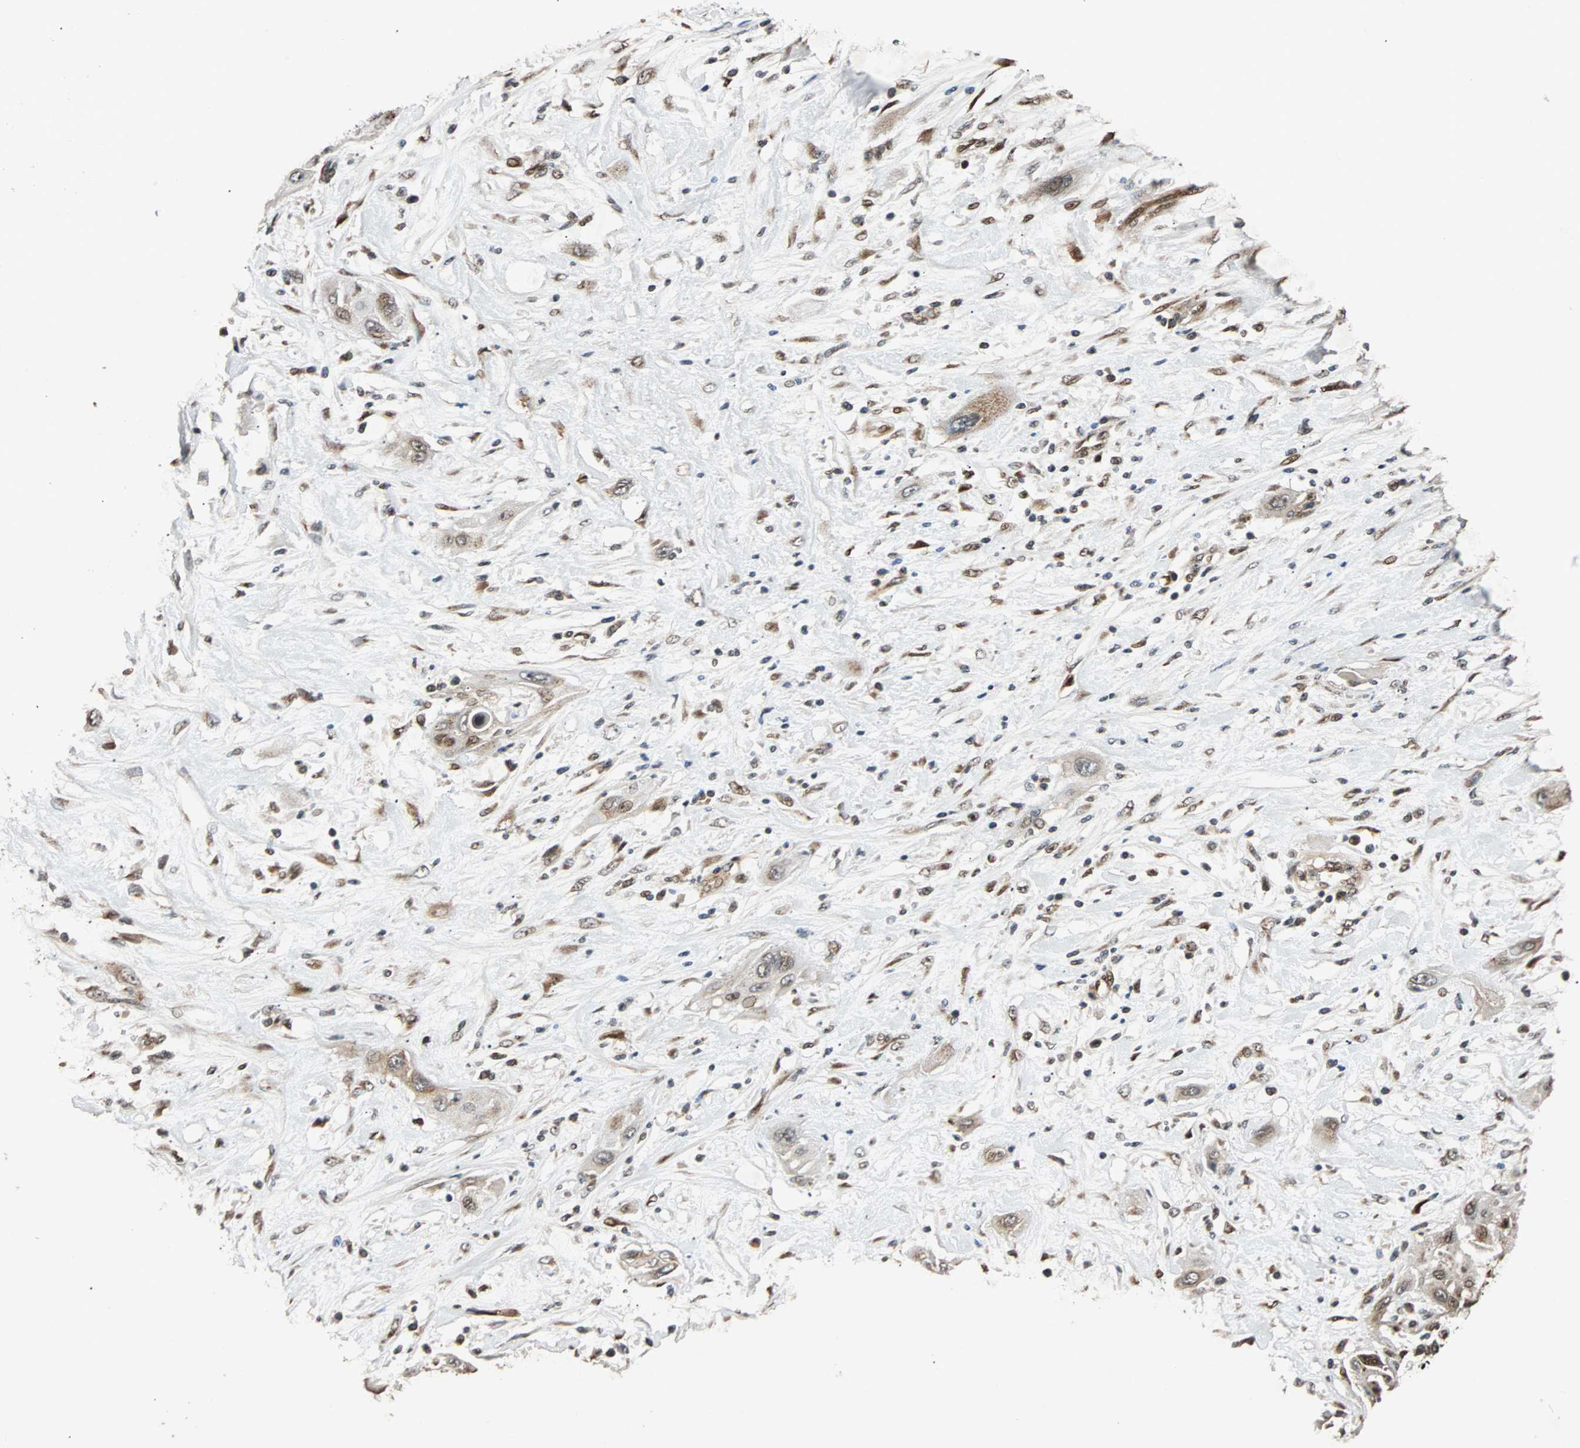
{"staining": {"intensity": "moderate", "quantity": ">75%", "location": "cytoplasmic/membranous,nuclear"}, "tissue": "lung cancer", "cell_type": "Tumor cells", "image_type": "cancer", "snomed": [{"axis": "morphology", "description": "Squamous cell carcinoma, NOS"}, {"axis": "topography", "description": "Lung"}], "caption": "Human lung squamous cell carcinoma stained with a protein marker demonstrates moderate staining in tumor cells.", "gene": "USP31", "patient": {"sex": "female", "age": 47}}